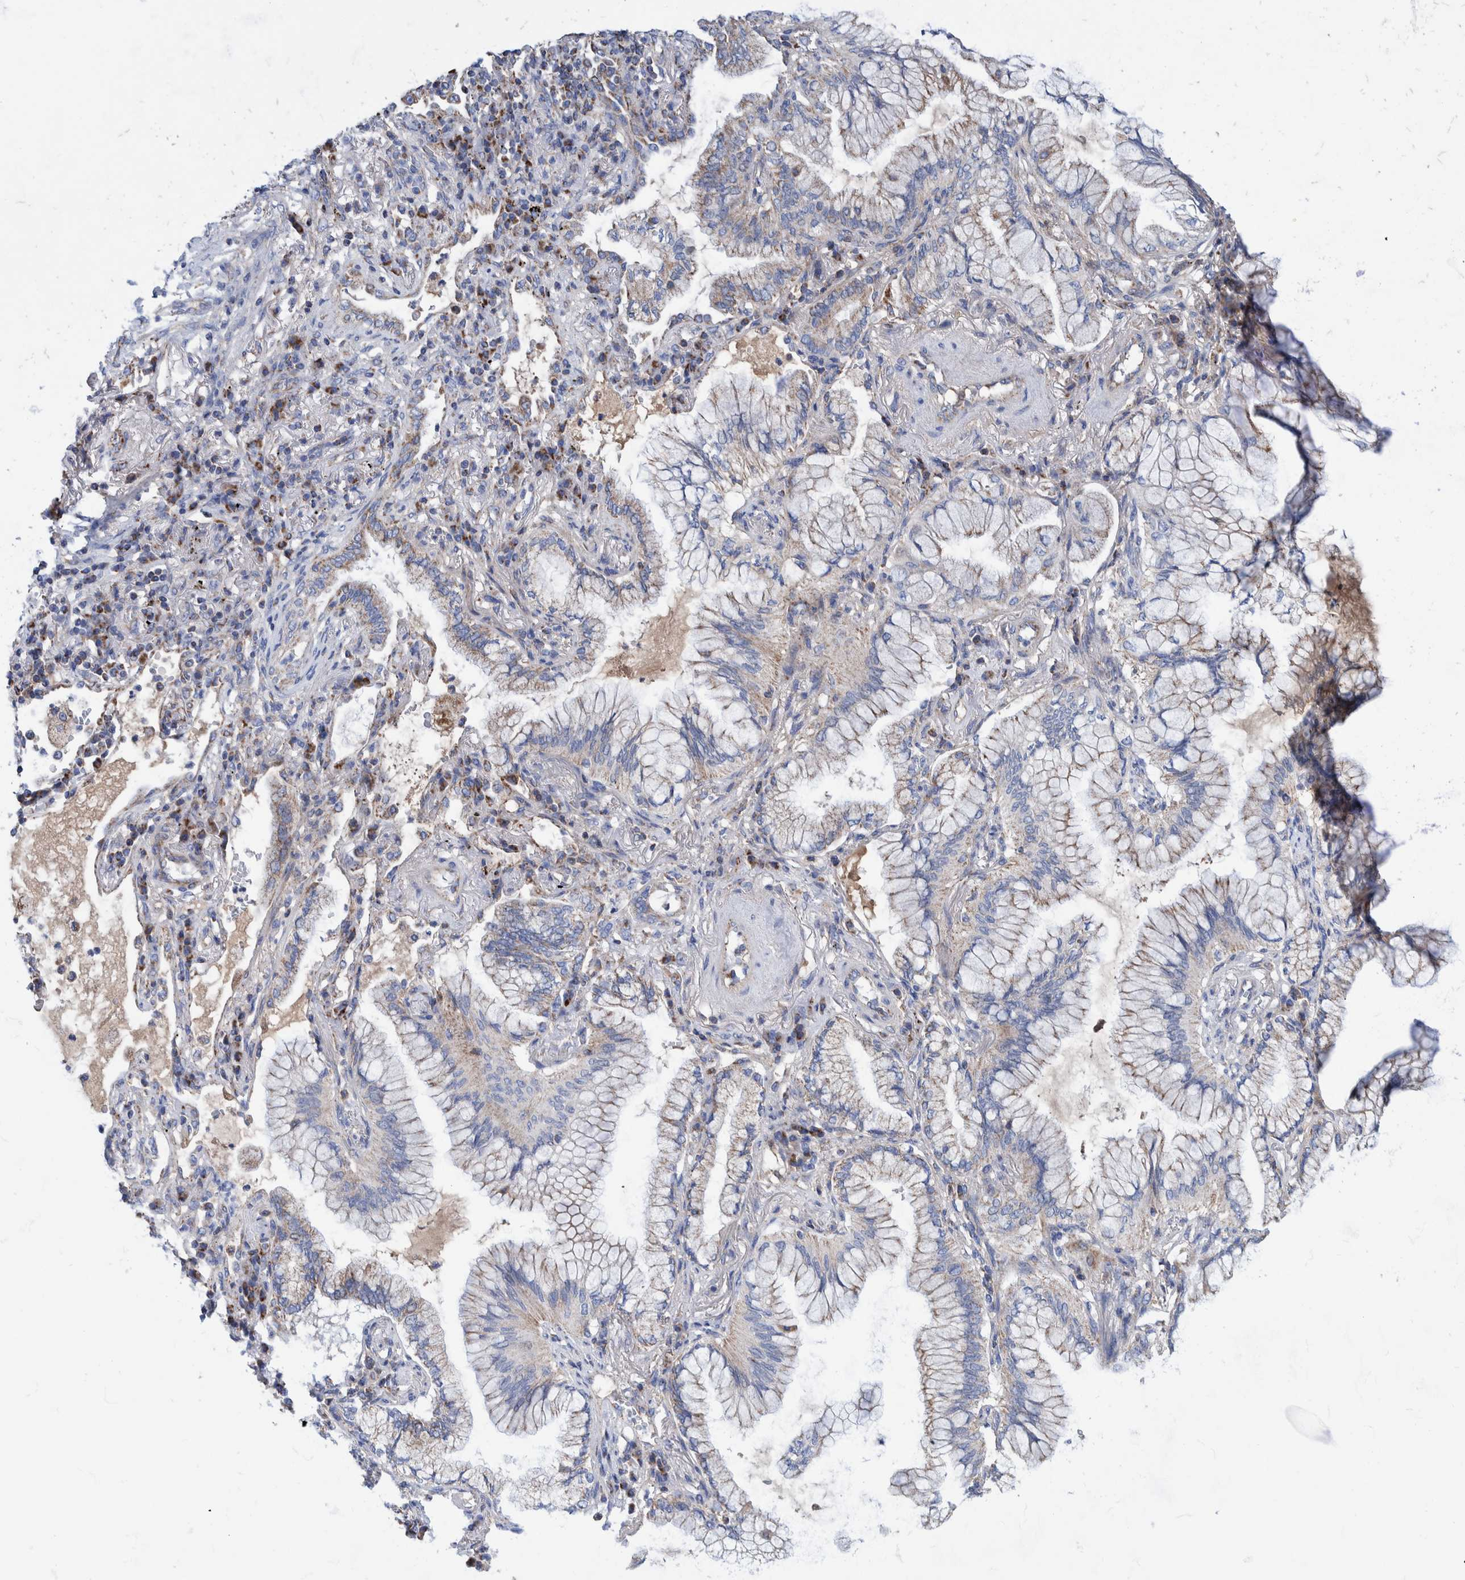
{"staining": {"intensity": "moderate", "quantity": "<25%", "location": "cytoplasmic/membranous"}, "tissue": "lung cancer", "cell_type": "Tumor cells", "image_type": "cancer", "snomed": [{"axis": "morphology", "description": "Adenocarcinoma, NOS"}, {"axis": "topography", "description": "Lung"}], "caption": "Human lung cancer (adenocarcinoma) stained with a brown dye reveals moderate cytoplasmic/membranous positive staining in approximately <25% of tumor cells.", "gene": "DECR1", "patient": {"sex": "female", "age": 70}}